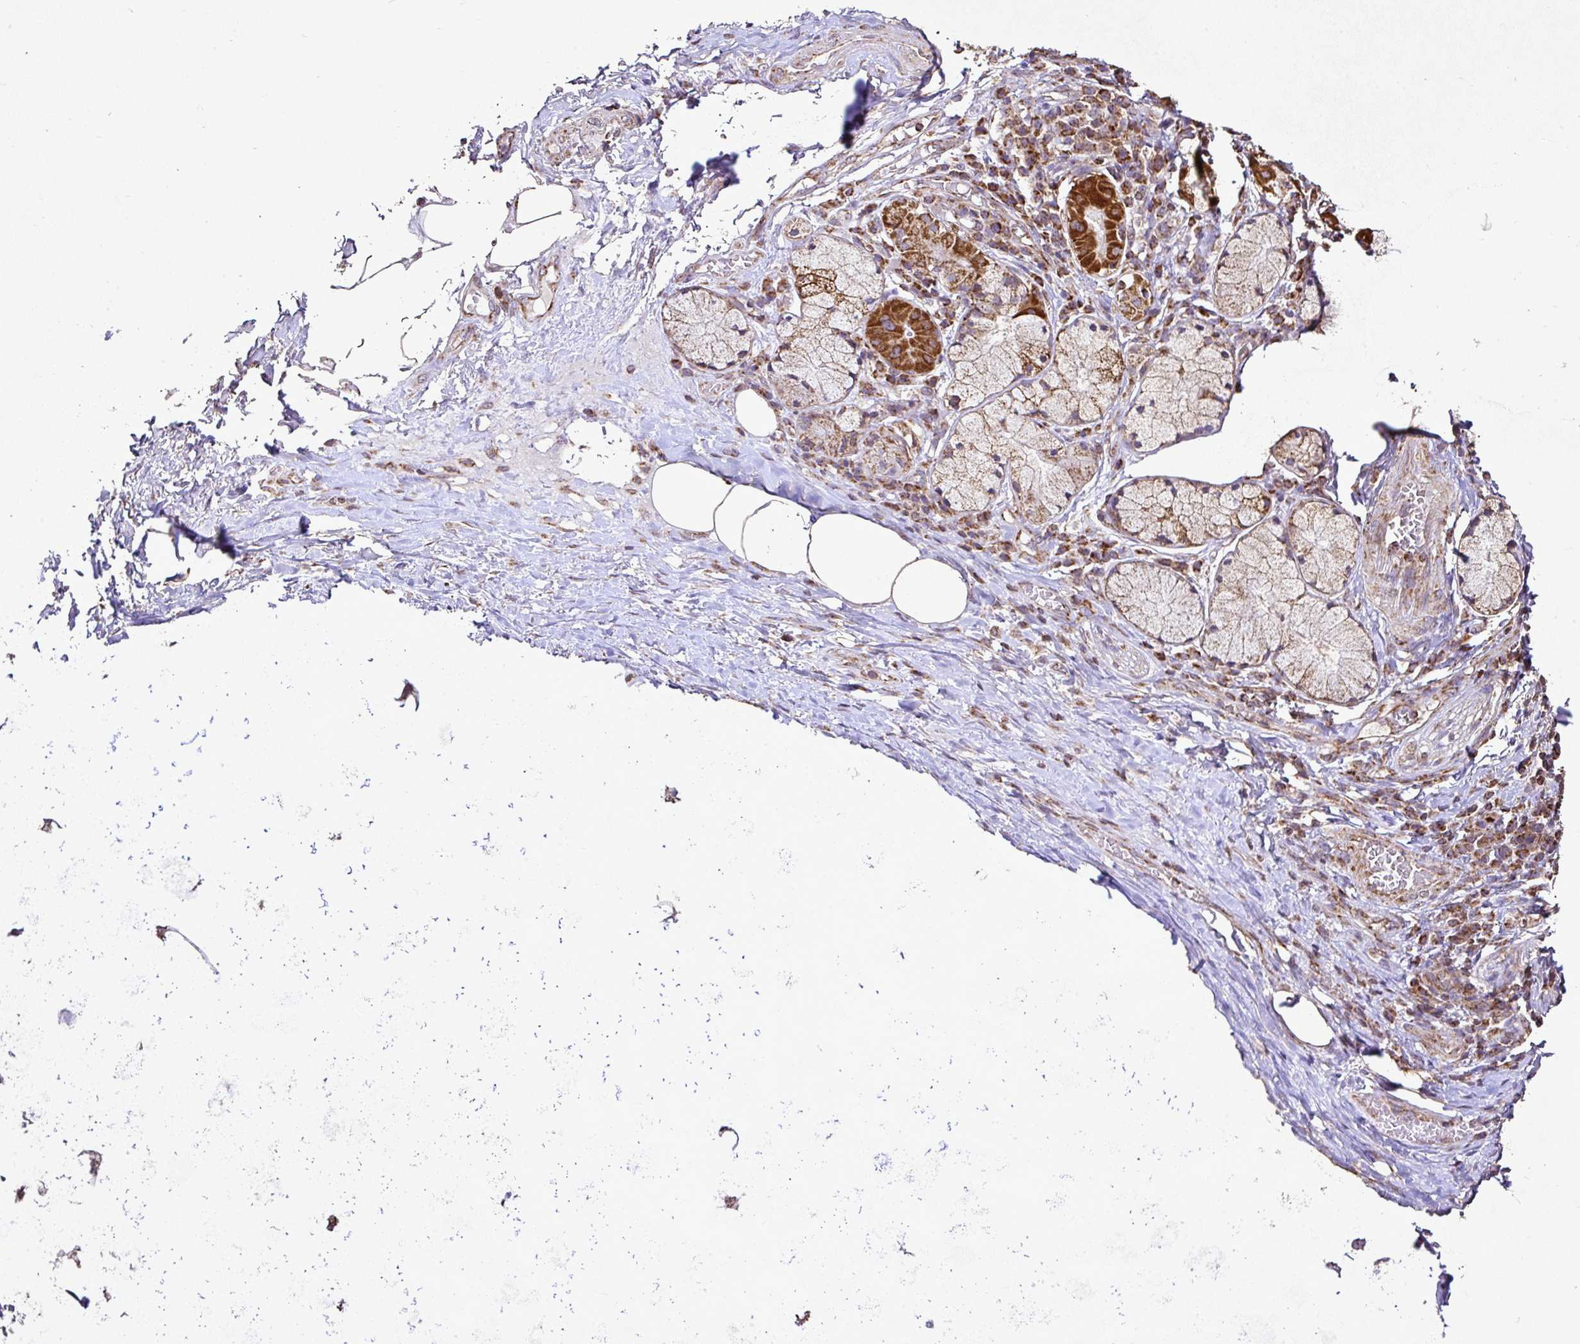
{"staining": {"intensity": "weak", "quantity": ">75%", "location": "cytoplasmic/membranous"}, "tissue": "adipose tissue", "cell_type": "Adipocytes", "image_type": "normal", "snomed": [{"axis": "morphology", "description": "Normal tissue, NOS"}, {"axis": "topography", "description": "Cartilage tissue"}, {"axis": "topography", "description": "Bronchus"}], "caption": "A low amount of weak cytoplasmic/membranous positivity is present in about >75% of adipocytes in unremarkable adipose tissue.", "gene": "AGK", "patient": {"sex": "male", "age": 56}}